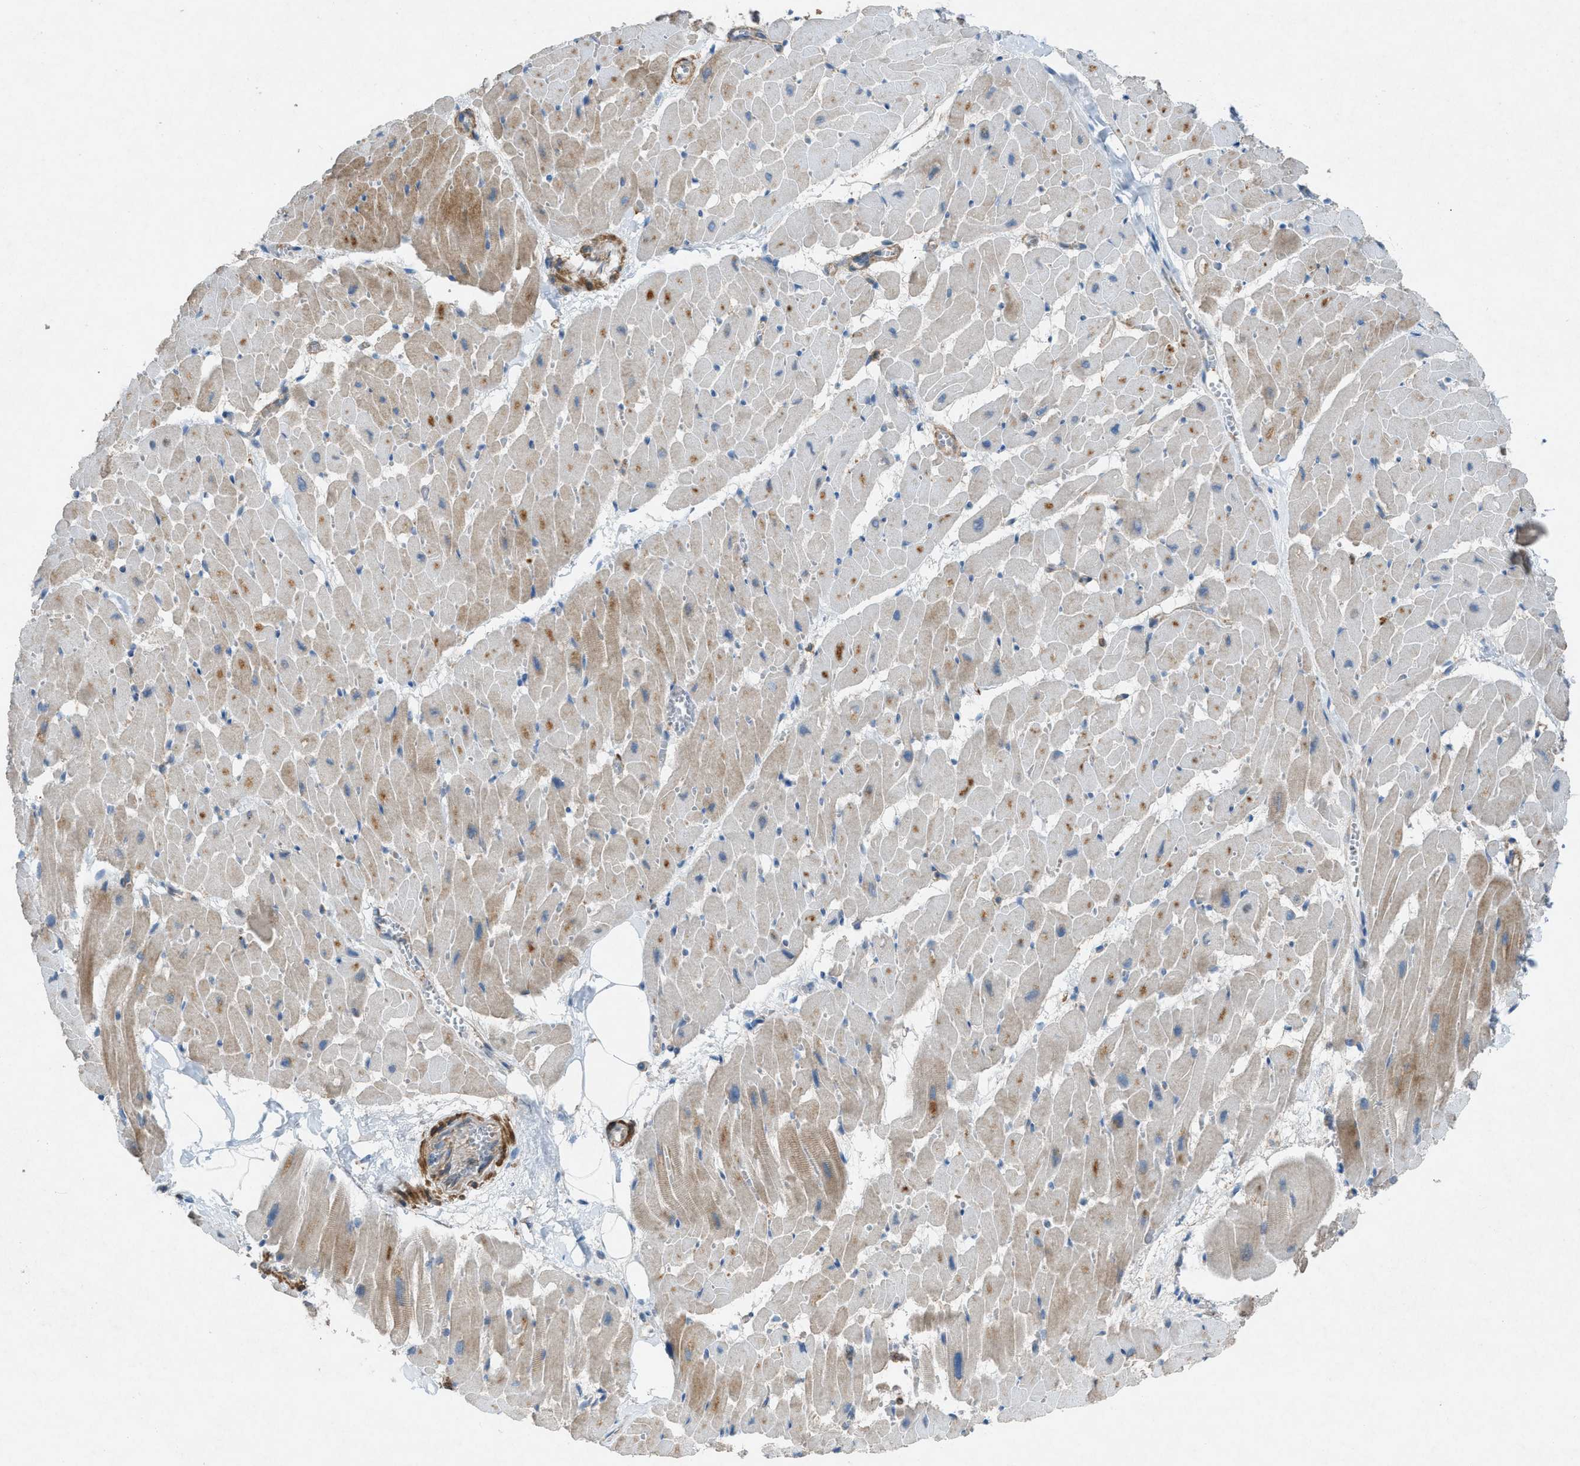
{"staining": {"intensity": "moderate", "quantity": "25%-75%", "location": "cytoplasmic/membranous"}, "tissue": "heart muscle", "cell_type": "Cardiomyocytes", "image_type": "normal", "snomed": [{"axis": "morphology", "description": "Normal tissue, NOS"}, {"axis": "topography", "description": "Heart"}], "caption": "Immunohistochemistry (IHC) staining of unremarkable heart muscle, which reveals medium levels of moderate cytoplasmic/membranous expression in about 25%-75% of cardiomyocytes indicating moderate cytoplasmic/membranous protein expression. The staining was performed using DAB (3,3'-diaminobenzidine) (brown) for protein detection and nuclei were counterstained in hematoxylin (blue).", "gene": "NCK2", "patient": {"sex": "female", "age": 19}}